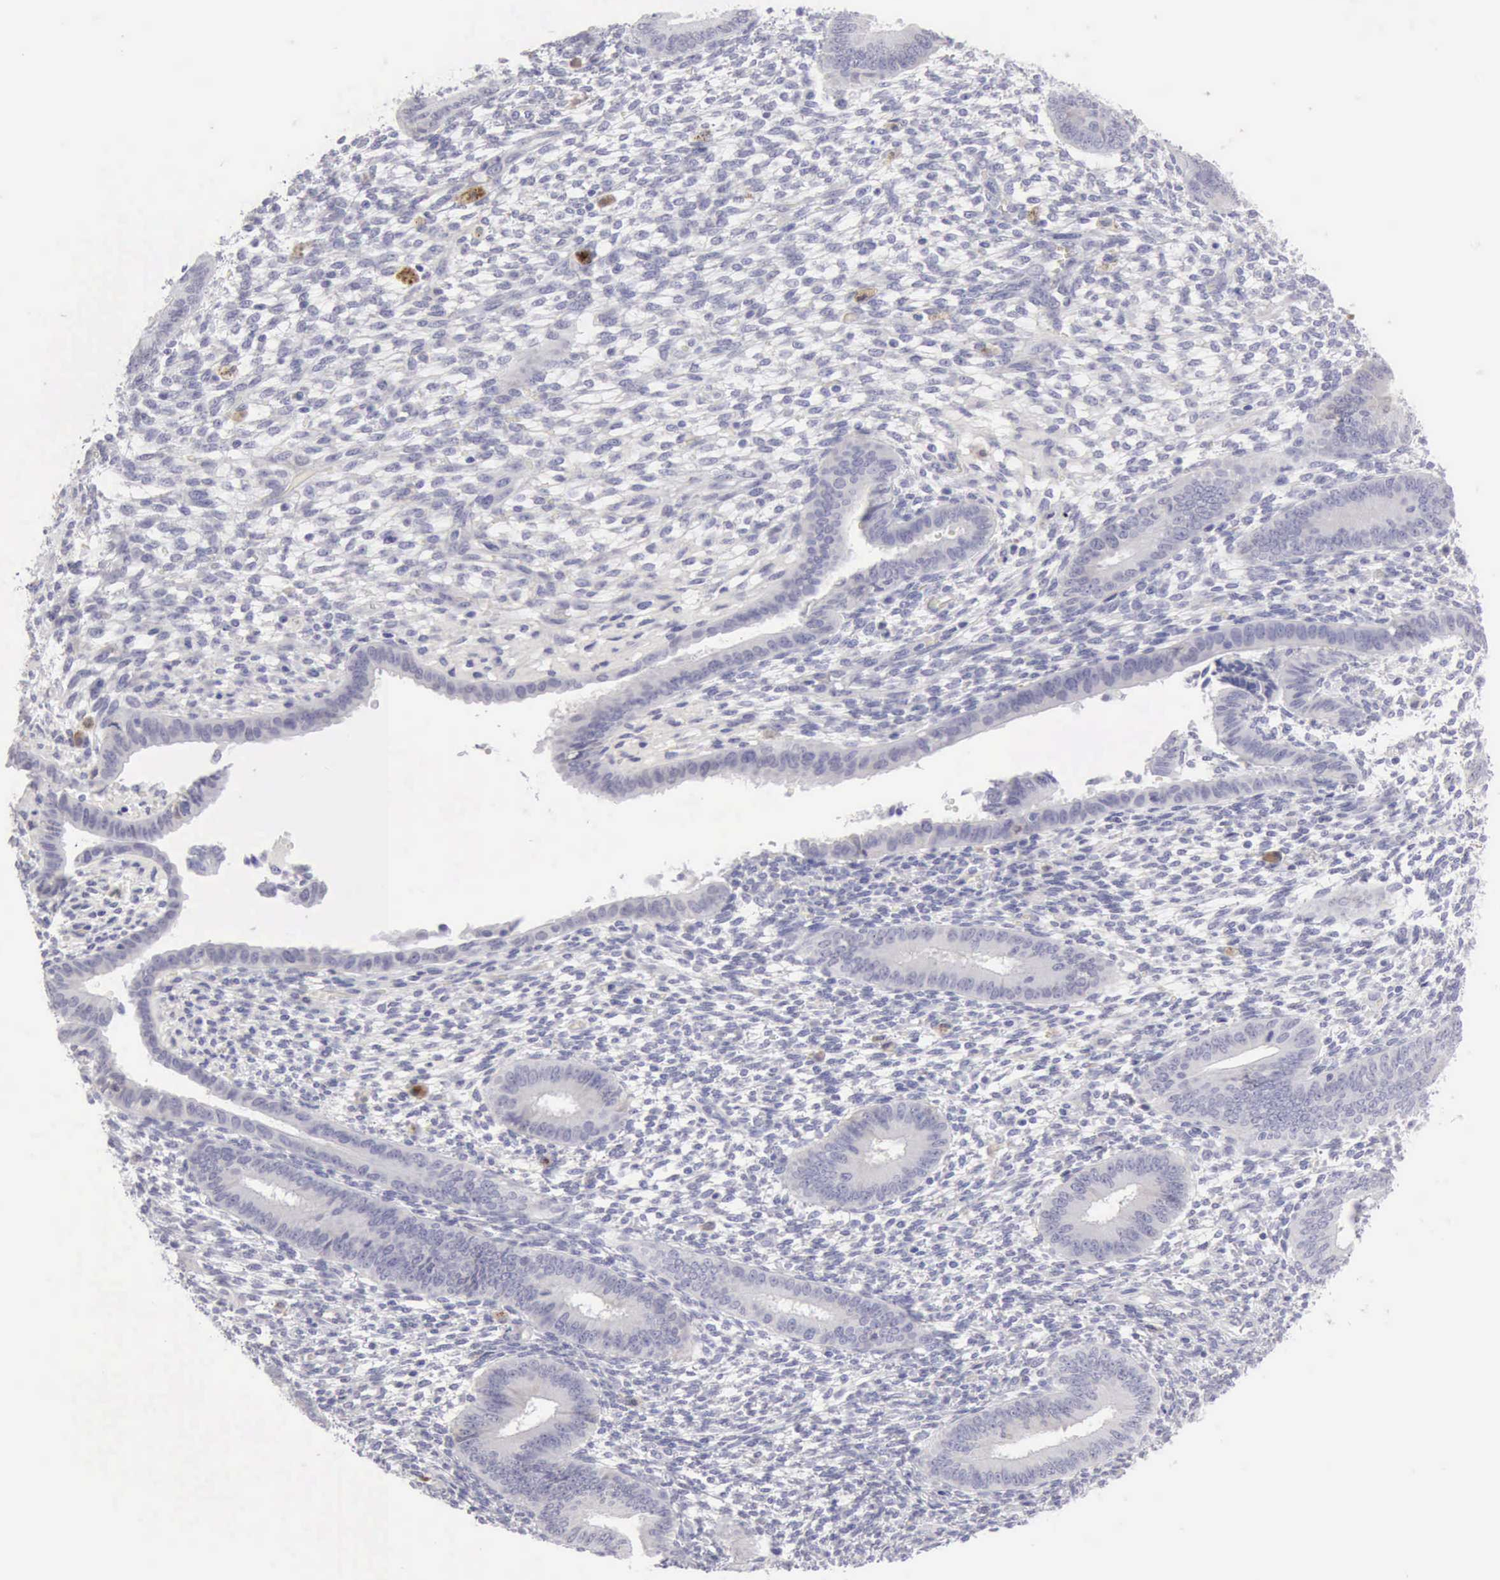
{"staining": {"intensity": "negative", "quantity": "none", "location": "none"}, "tissue": "endometrium", "cell_type": "Cells in endometrial stroma", "image_type": "normal", "snomed": [{"axis": "morphology", "description": "Normal tissue, NOS"}, {"axis": "topography", "description": "Endometrium"}], "caption": "High power microscopy image of an IHC image of unremarkable endometrium, revealing no significant expression in cells in endometrial stroma.", "gene": "RNASE1", "patient": {"sex": "female", "age": 42}}